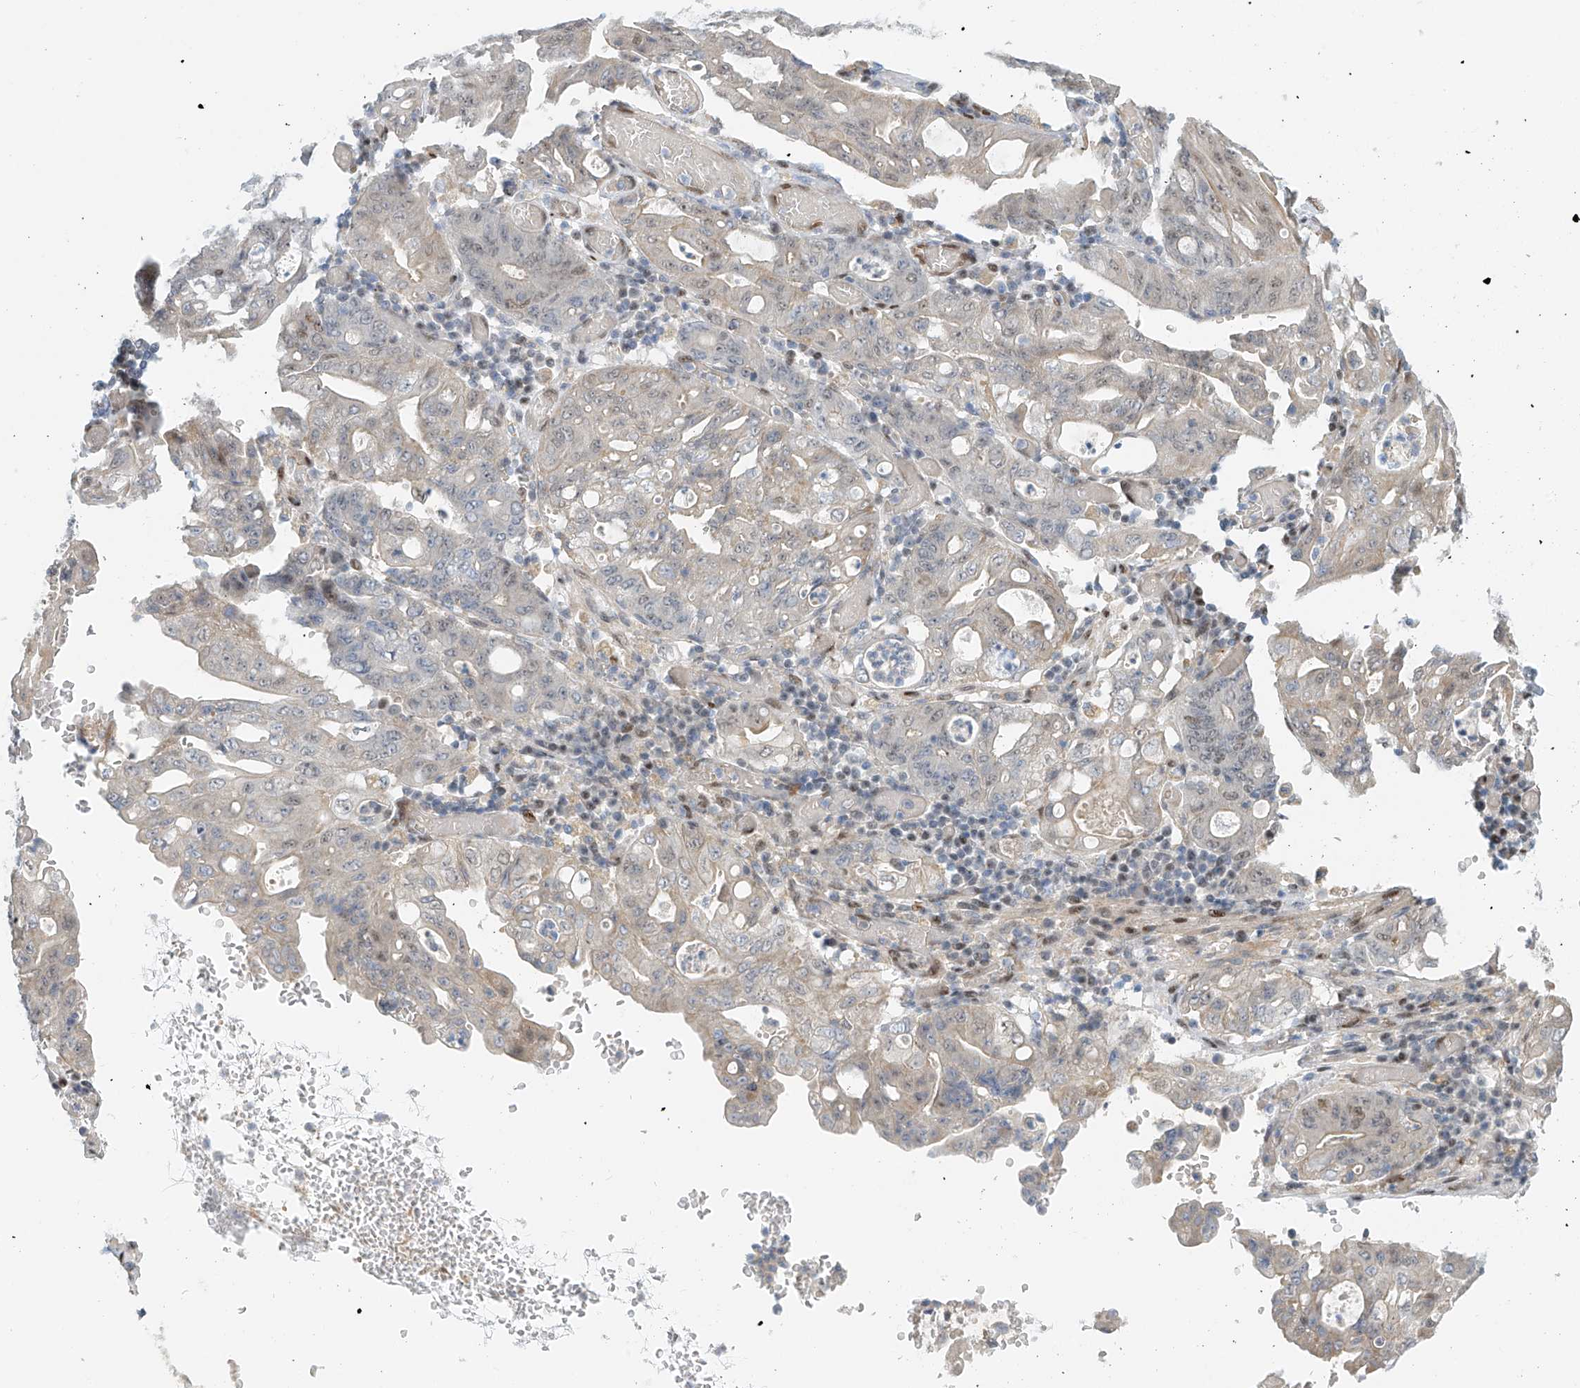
{"staining": {"intensity": "moderate", "quantity": "<25%", "location": "nuclear"}, "tissue": "stomach cancer", "cell_type": "Tumor cells", "image_type": "cancer", "snomed": [{"axis": "morphology", "description": "Adenocarcinoma, NOS"}, {"axis": "topography", "description": "Stomach"}], "caption": "An IHC micrograph of tumor tissue is shown. Protein staining in brown shows moderate nuclear positivity in stomach adenocarcinoma within tumor cells.", "gene": "ZNF514", "patient": {"sex": "female", "age": 73}}